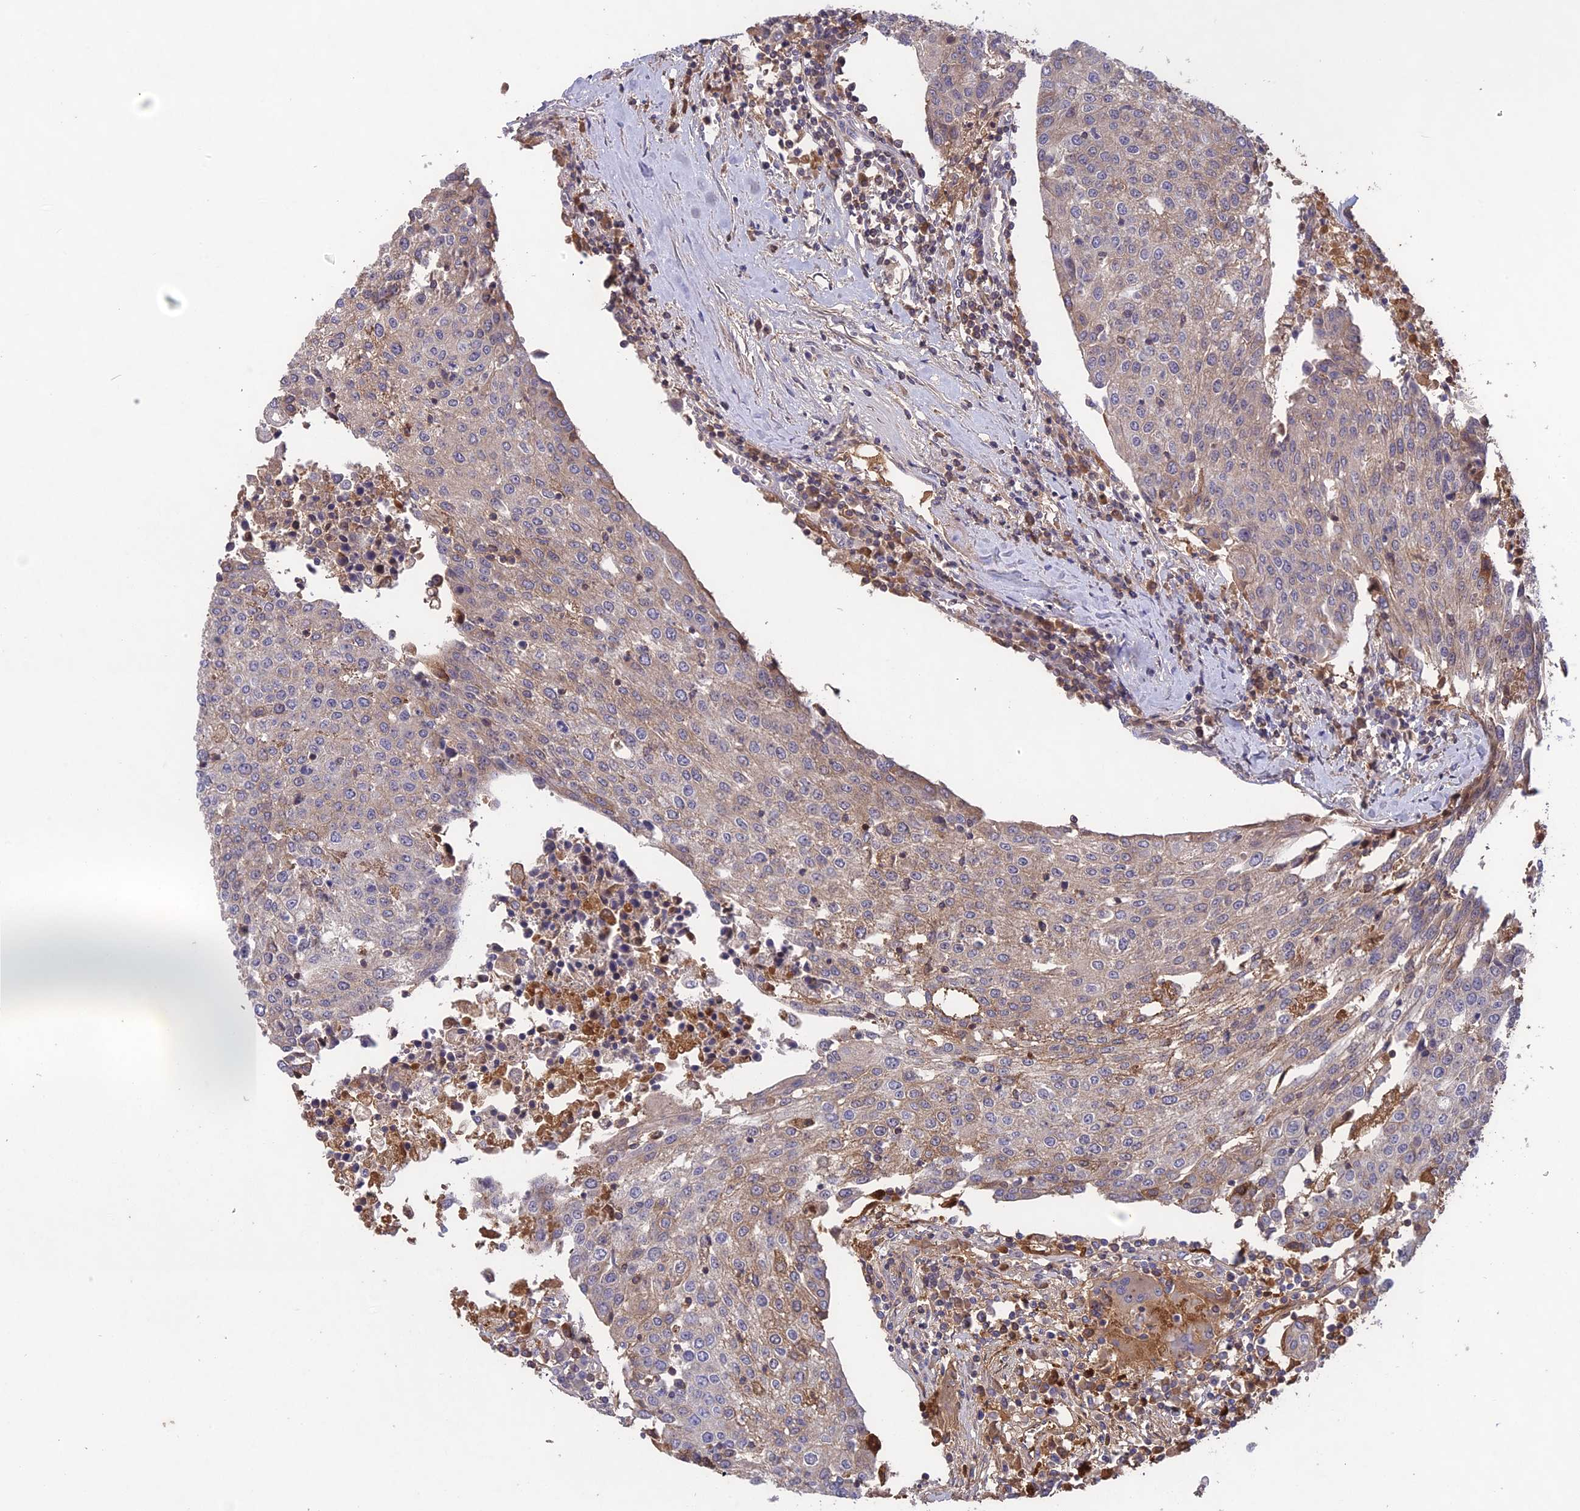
{"staining": {"intensity": "weak", "quantity": "<25%", "location": "cytoplasmic/membranous"}, "tissue": "urothelial cancer", "cell_type": "Tumor cells", "image_type": "cancer", "snomed": [{"axis": "morphology", "description": "Urothelial carcinoma, High grade"}, {"axis": "topography", "description": "Urinary bladder"}], "caption": "Histopathology image shows no protein positivity in tumor cells of high-grade urothelial carcinoma tissue.", "gene": "ADO", "patient": {"sex": "female", "age": 85}}